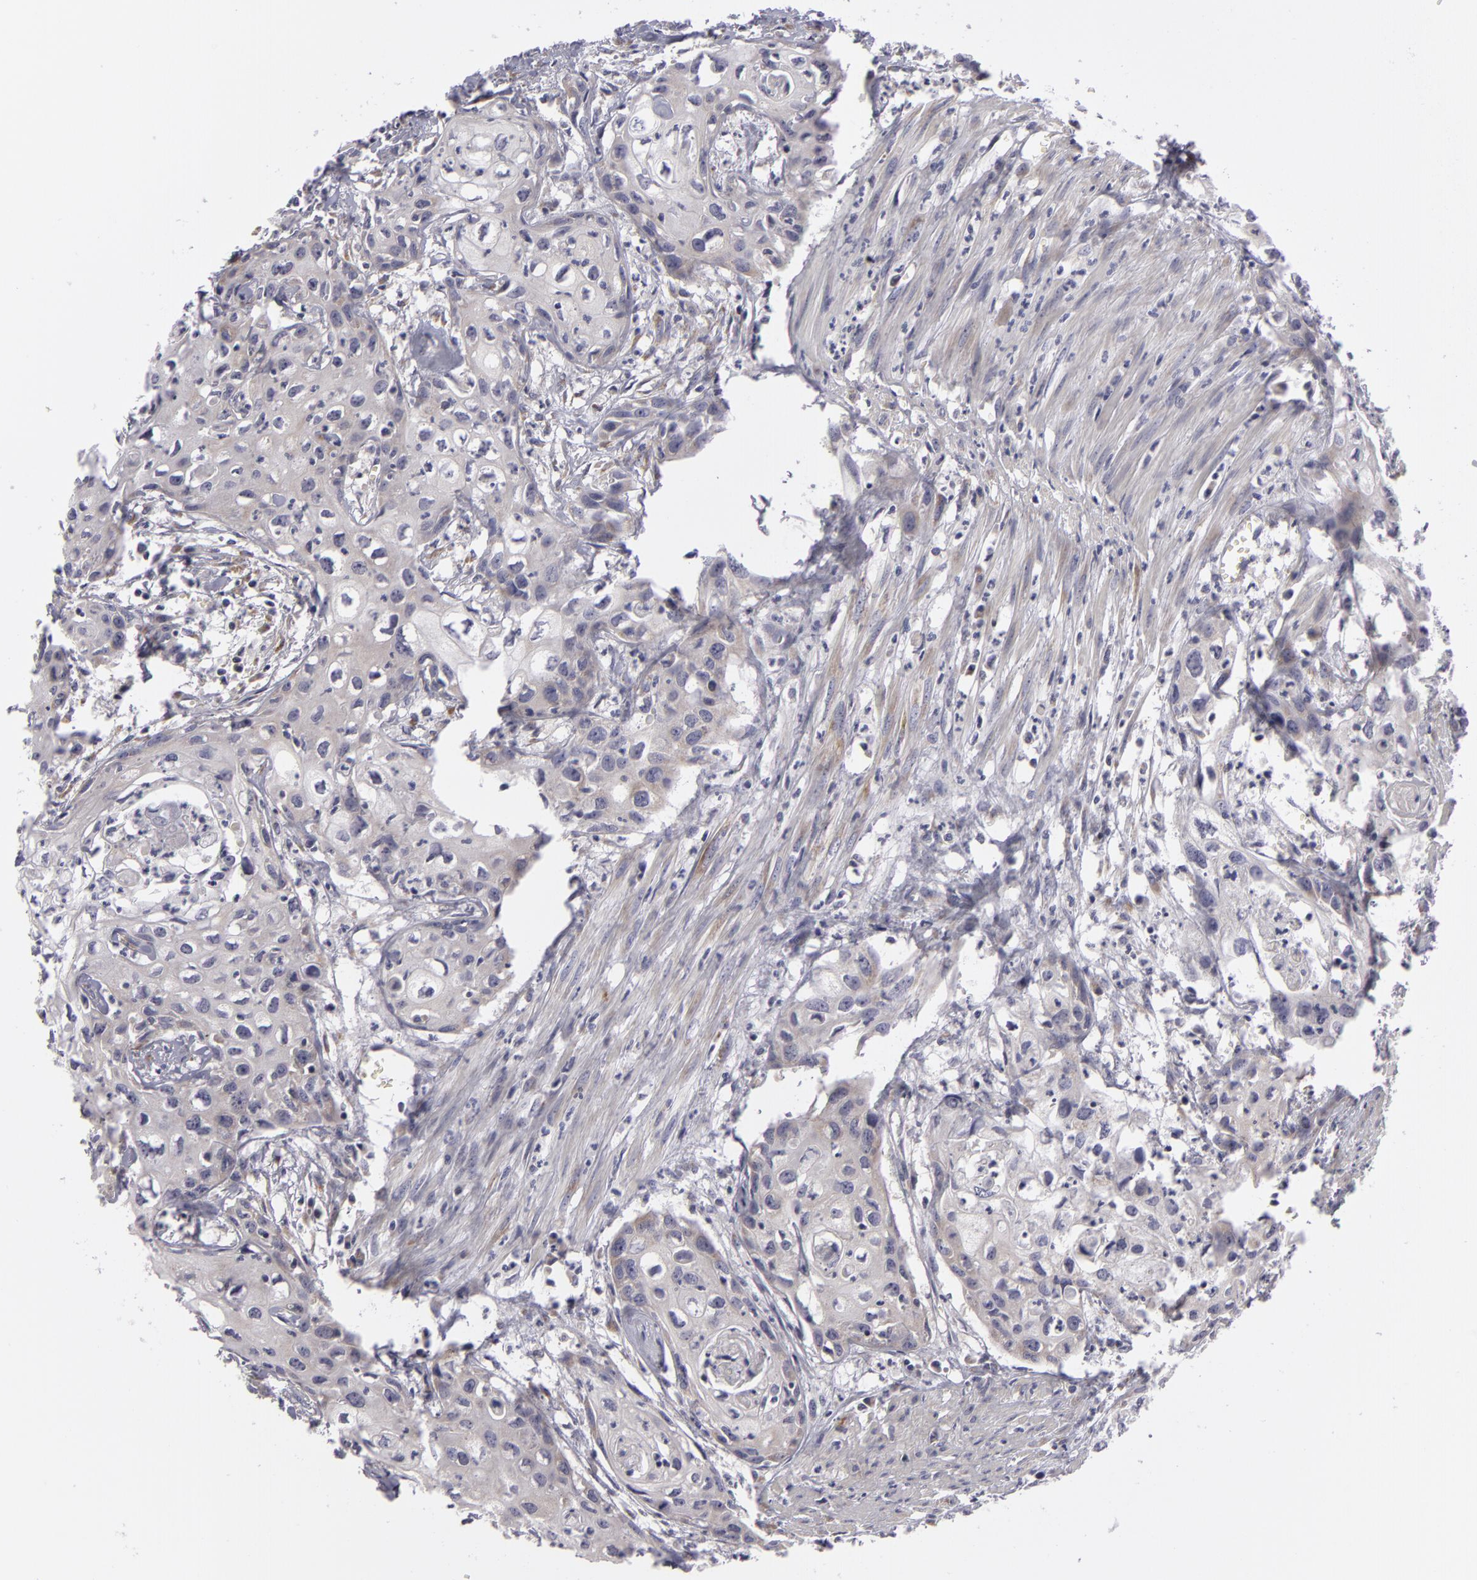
{"staining": {"intensity": "weak", "quantity": "<25%", "location": "cytoplasmic/membranous"}, "tissue": "urothelial cancer", "cell_type": "Tumor cells", "image_type": "cancer", "snomed": [{"axis": "morphology", "description": "Urothelial carcinoma, High grade"}, {"axis": "topography", "description": "Urinary bladder"}], "caption": "An image of human urothelial carcinoma (high-grade) is negative for staining in tumor cells.", "gene": "ATP2B3", "patient": {"sex": "male", "age": 54}}